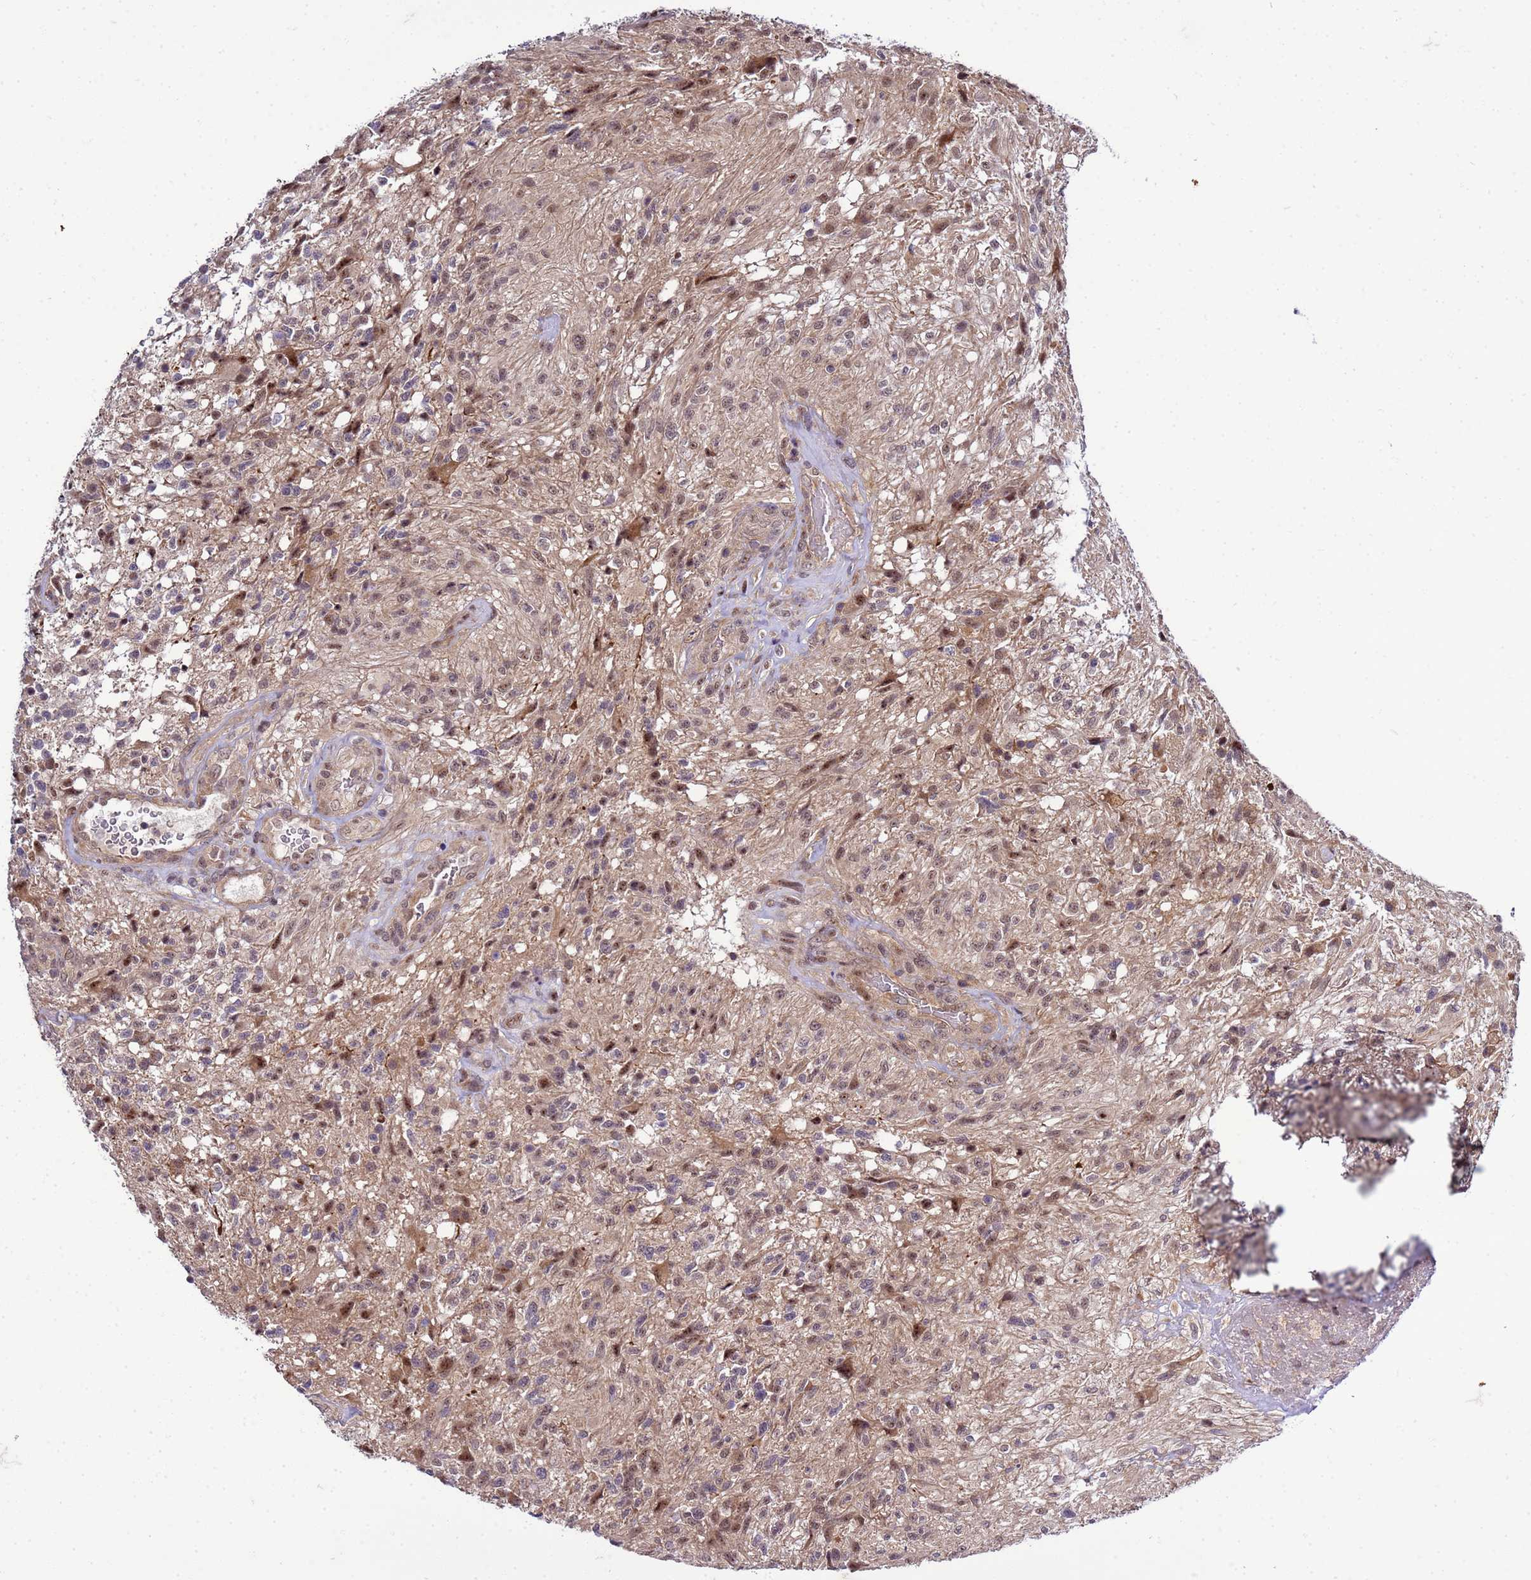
{"staining": {"intensity": "weak", "quantity": "25%-75%", "location": "nuclear"}, "tissue": "glioma", "cell_type": "Tumor cells", "image_type": "cancer", "snomed": [{"axis": "morphology", "description": "Glioma, malignant, High grade"}, {"axis": "topography", "description": "Brain"}], "caption": "This is an image of immunohistochemistry staining of malignant glioma (high-grade), which shows weak expression in the nuclear of tumor cells.", "gene": "GEN1", "patient": {"sex": "male", "age": 56}}